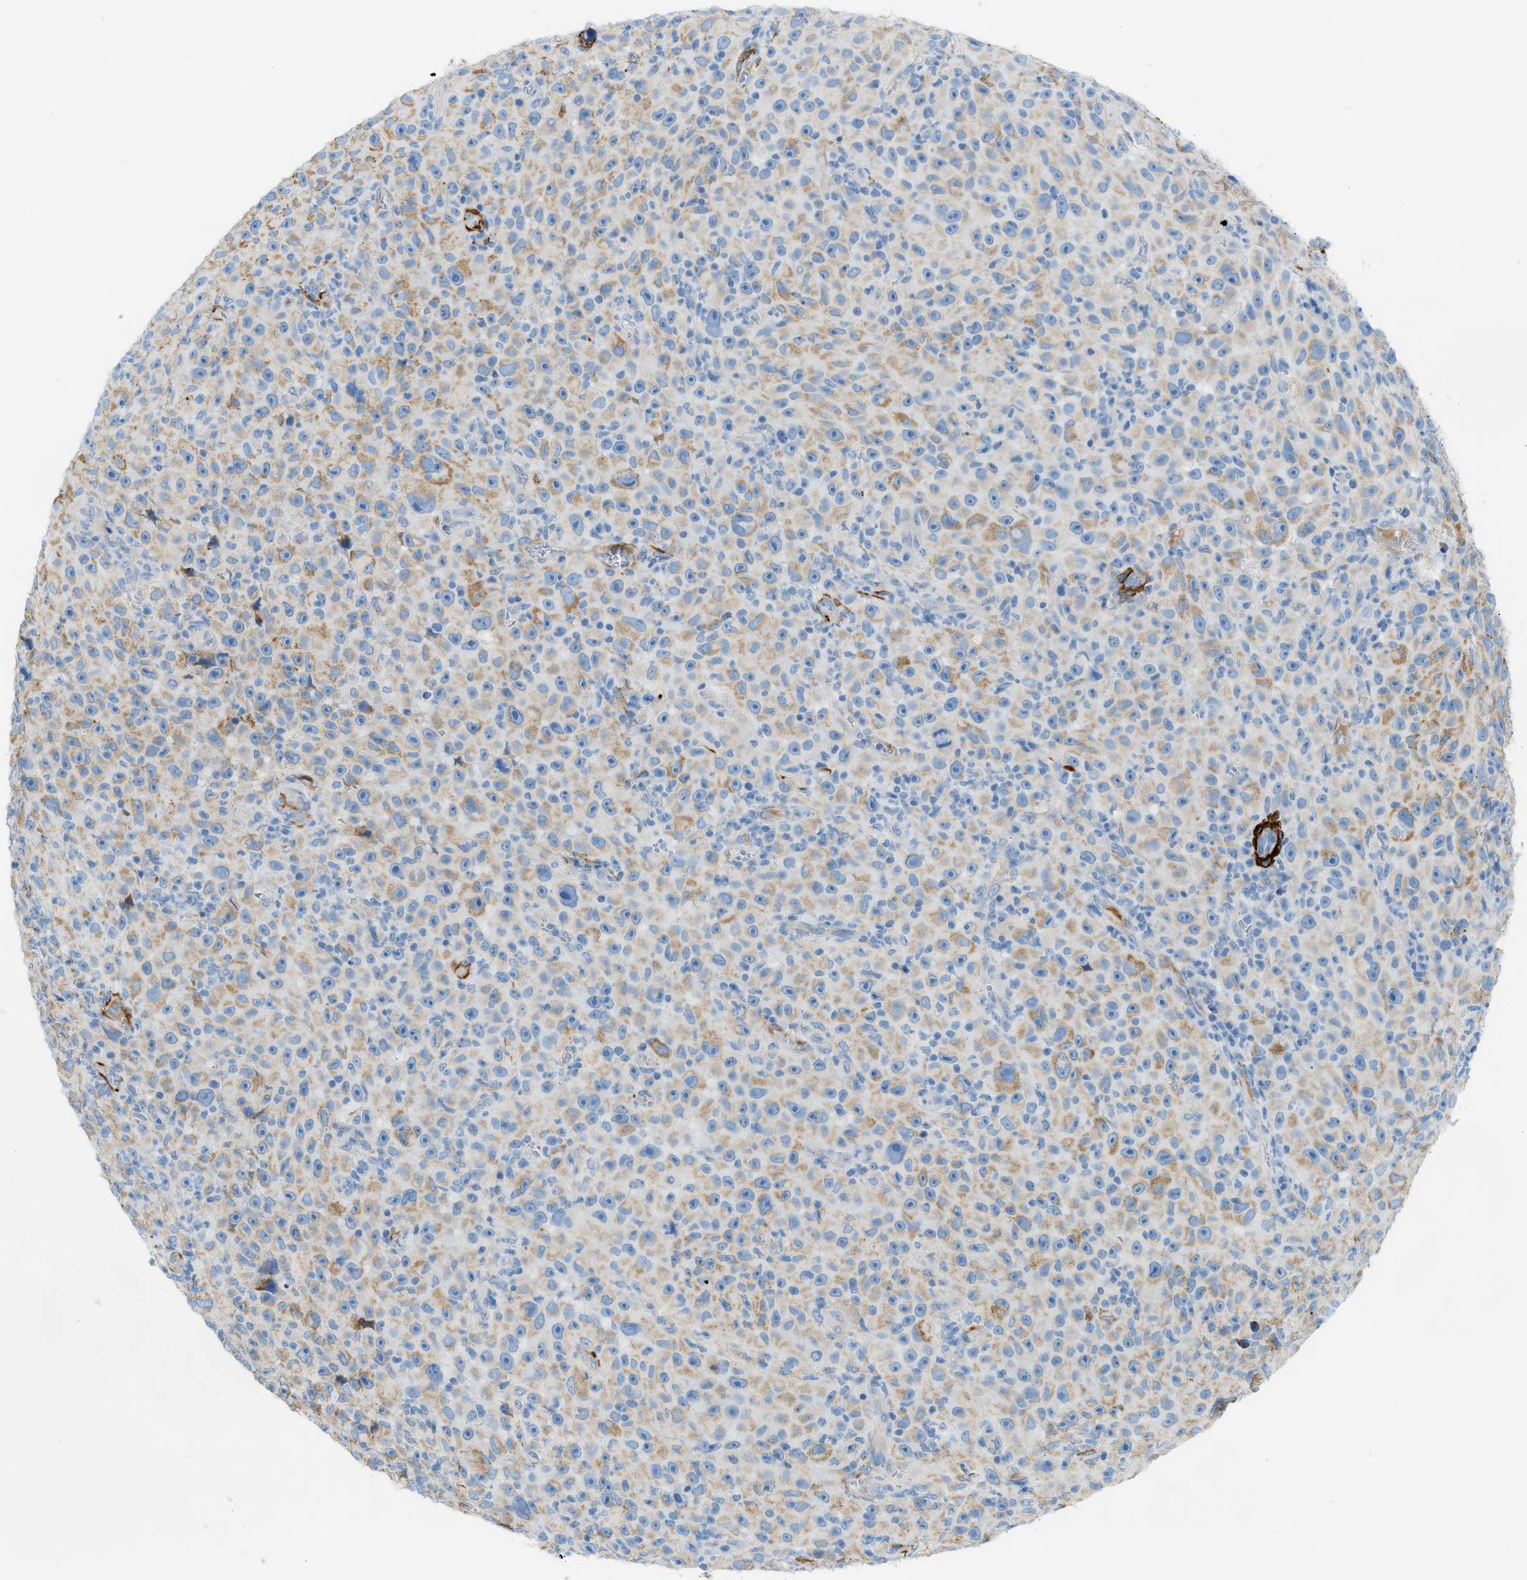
{"staining": {"intensity": "weak", "quantity": "25%-75%", "location": "cytoplasmic/membranous"}, "tissue": "melanoma", "cell_type": "Tumor cells", "image_type": "cancer", "snomed": [{"axis": "morphology", "description": "Malignant melanoma, NOS"}, {"axis": "topography", "description": "Skin"}], "caption": "About 25%-75% of tumor cells in malignant melanoma reveal weak cytoplasmic/membranous protein staining as visualized by brown immunohistochemical staining.", "gene": "MYH11", "patient": {"sex": "female", "age": 82}}